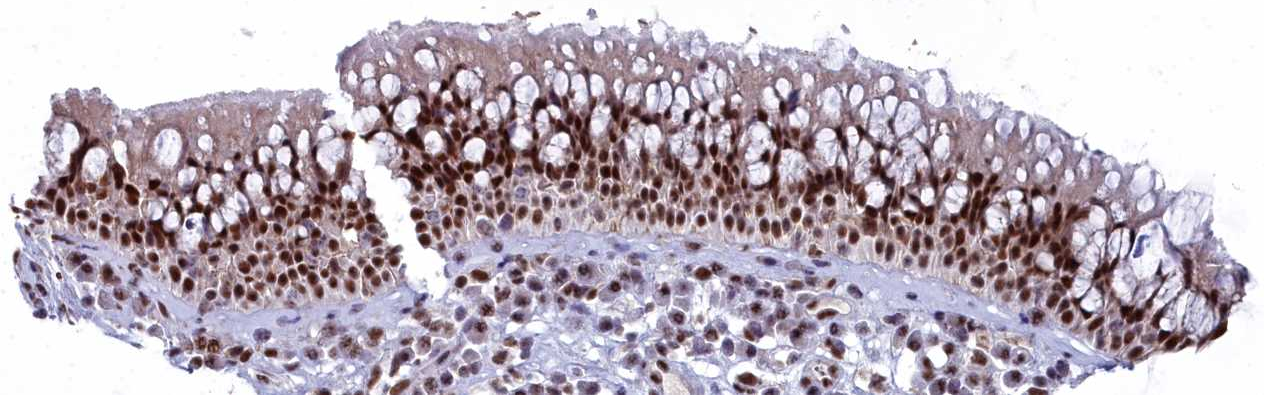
{"staining": {"intensity": "strong", "quantity": ">75%", "location": "nuclear"}, "tissue": "nasopharynx", "cell_type": "Respiratory epithelial cells", "image_type": "normal", "snomed": [{"axis": "morphology", "description": "Normal tissue, NOS"}, {"axis": "morphology", "description": "Inflammation, NOS"}, {"axis": "morphology", "description": "Malignant melanoma, Metastatic site"}, {"axis": "topography", "description": "Nasopharynx"}], "caption": "Immunohistochemical staining of benign nasopharynx exhibits strong nuclear protein staining in about >75% of respiratory epithelial cells. Using DAB (brown) and hematoxylin (blue) stains, captured at high magnification using brightfield microscopy.", "gene": "SF3B3", "patient": {"sex": "male", "age": 70}}